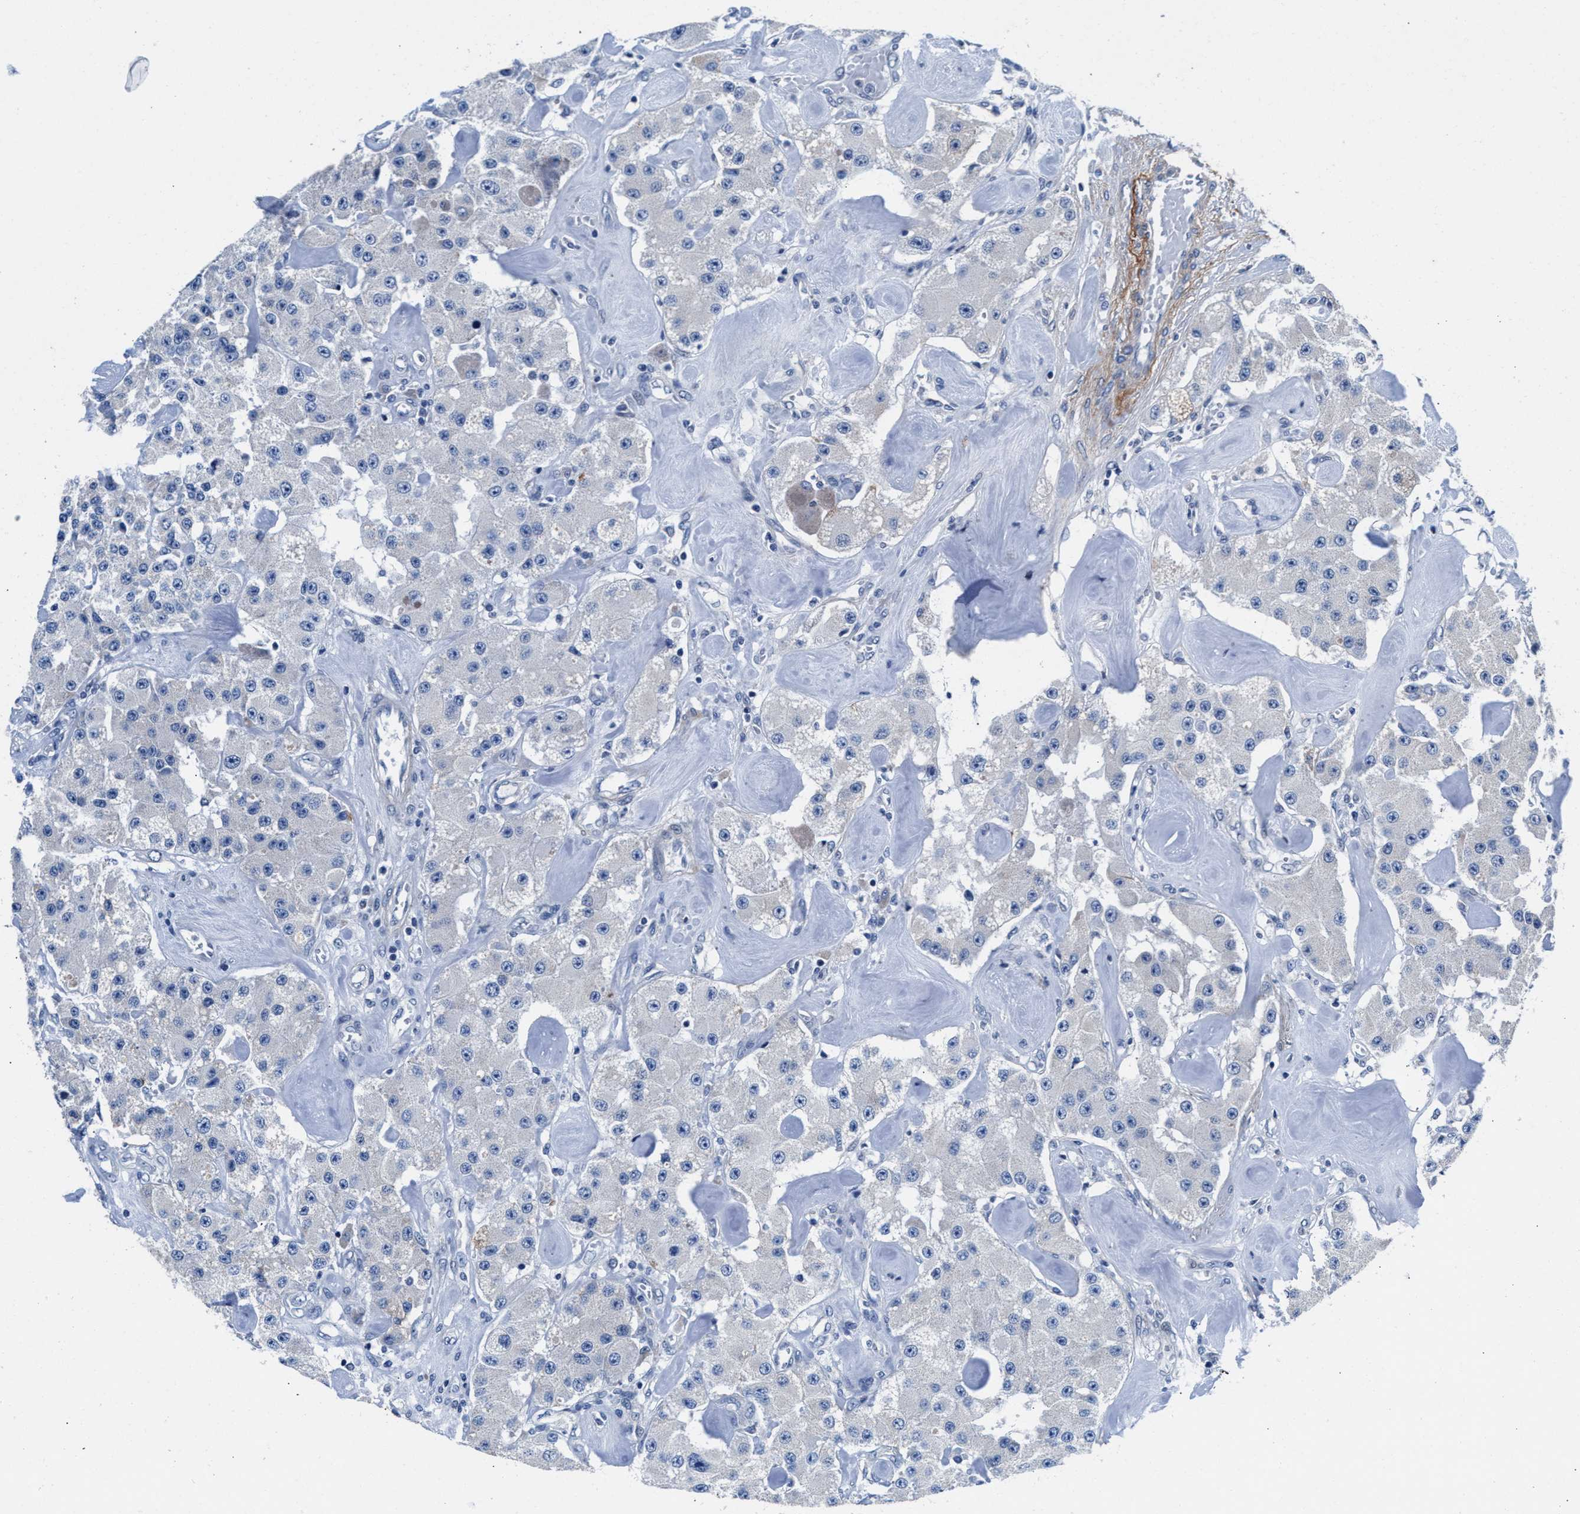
{"staining": {"intensity": "negative", "quantity": "none", "location": "none"}, "tissue": "carcinoid", "cell_type": "Tumor cells", "image_type": "cancer", "snomed": [{"axis": "morphology", "description": "Carcinoid, malignant, NOS"}, {"axis": "topography", "description": "Pancreas"}], "caption": "Tumor cells show no significant staining in carcinoid.", "gene": "MYH3", "patient": {"sex": "male", "age": 41}}